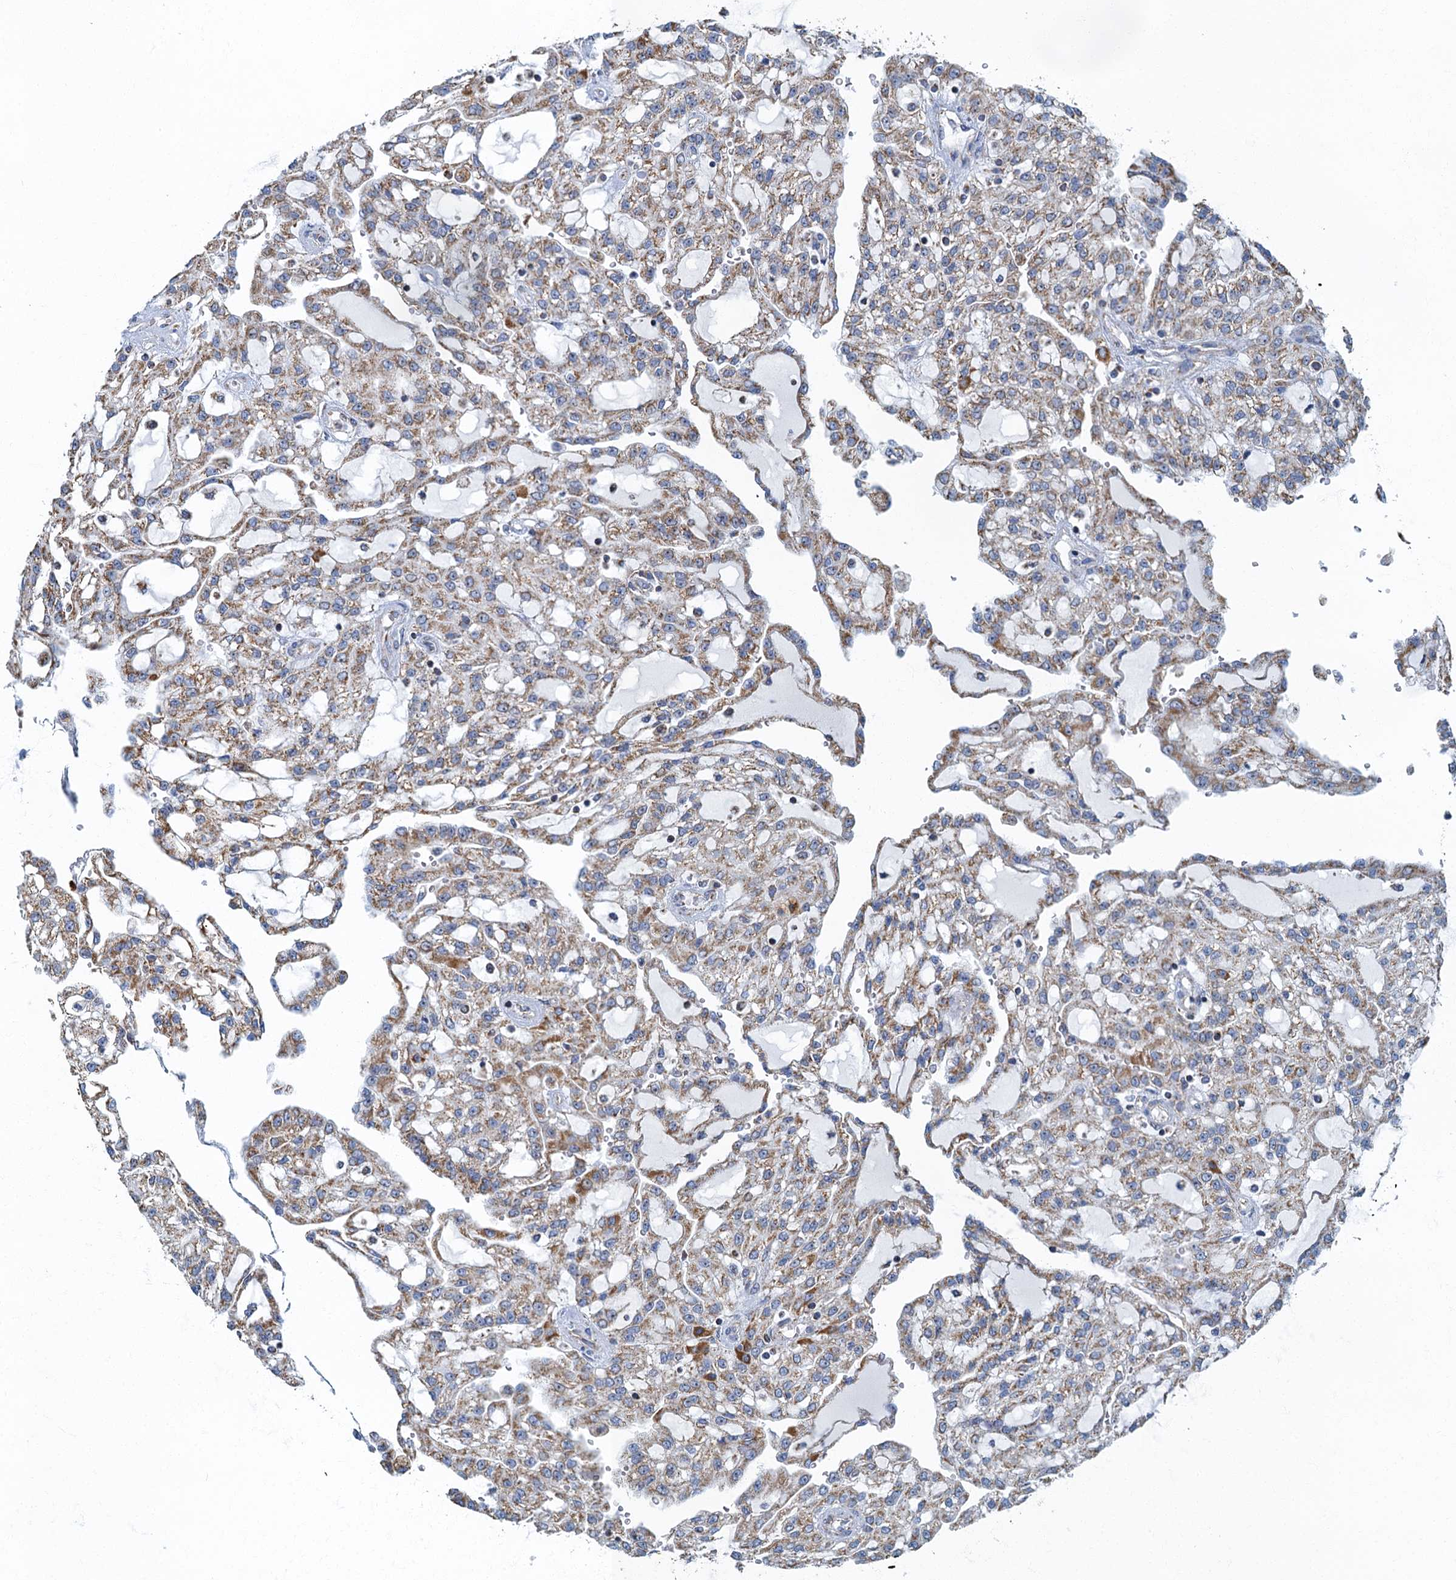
{"staining": {"intensity": "moderate", "quantity": ">75%", "location": "cytoplasmic/membranous"}, "tissue": "renal cancer", "cell_type": "Tumor cells", "image_type": "cancer", "snomed": [{"axis": "morphology", "description": "Adenocarcinoma, NOS"}, {"axis": "topography", "description": "Kidney"}], "caption": "A brown stain highlights moderate cytoplasmic/membranous positivity of a protein in renal adenocarcinoma tumor cells.", "gene": "RAD9B", "patient": {"sex": "male", "age": 63}}